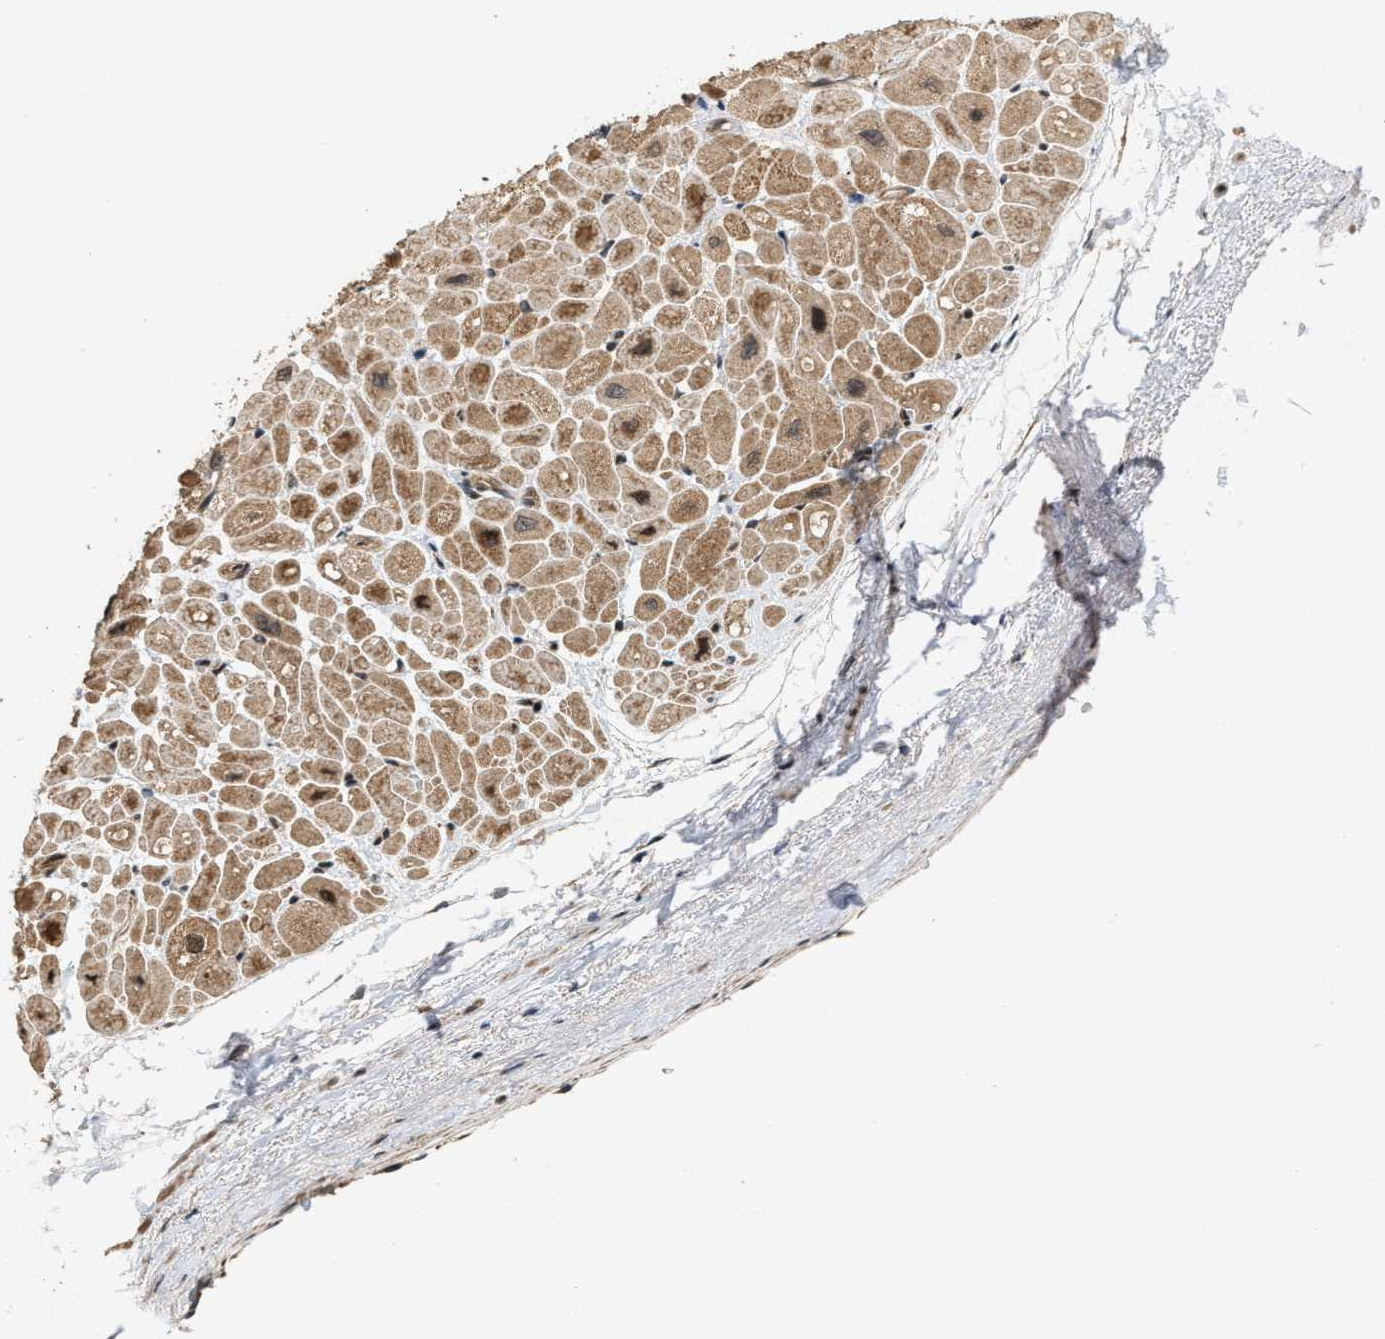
{"staining": {"intensity": "moderate", "quantity": ">75%", "location": "cytoplasmic/membranous"}, "tissue": "heart muscle", "cell_type": "Cardiomyocytes", "image_type": "normal", "snomed": [{"axis": "morphology", "description": "Normal tissue, NOS"}, {"axis": "topography", "description": "Heart"}], "caption": "Benign heart muscle exhibits moderate cytoplasmic/membranous expression in approximately >75% of cardiomyocytes, visualized by immunohistochemistry. (Stains: DAB in brown, nuclei in blue, Microscopy: brightfield microscopy at high magnification).", "gene": "ELP2", "patient": {"sex": "male", "age": 49}}